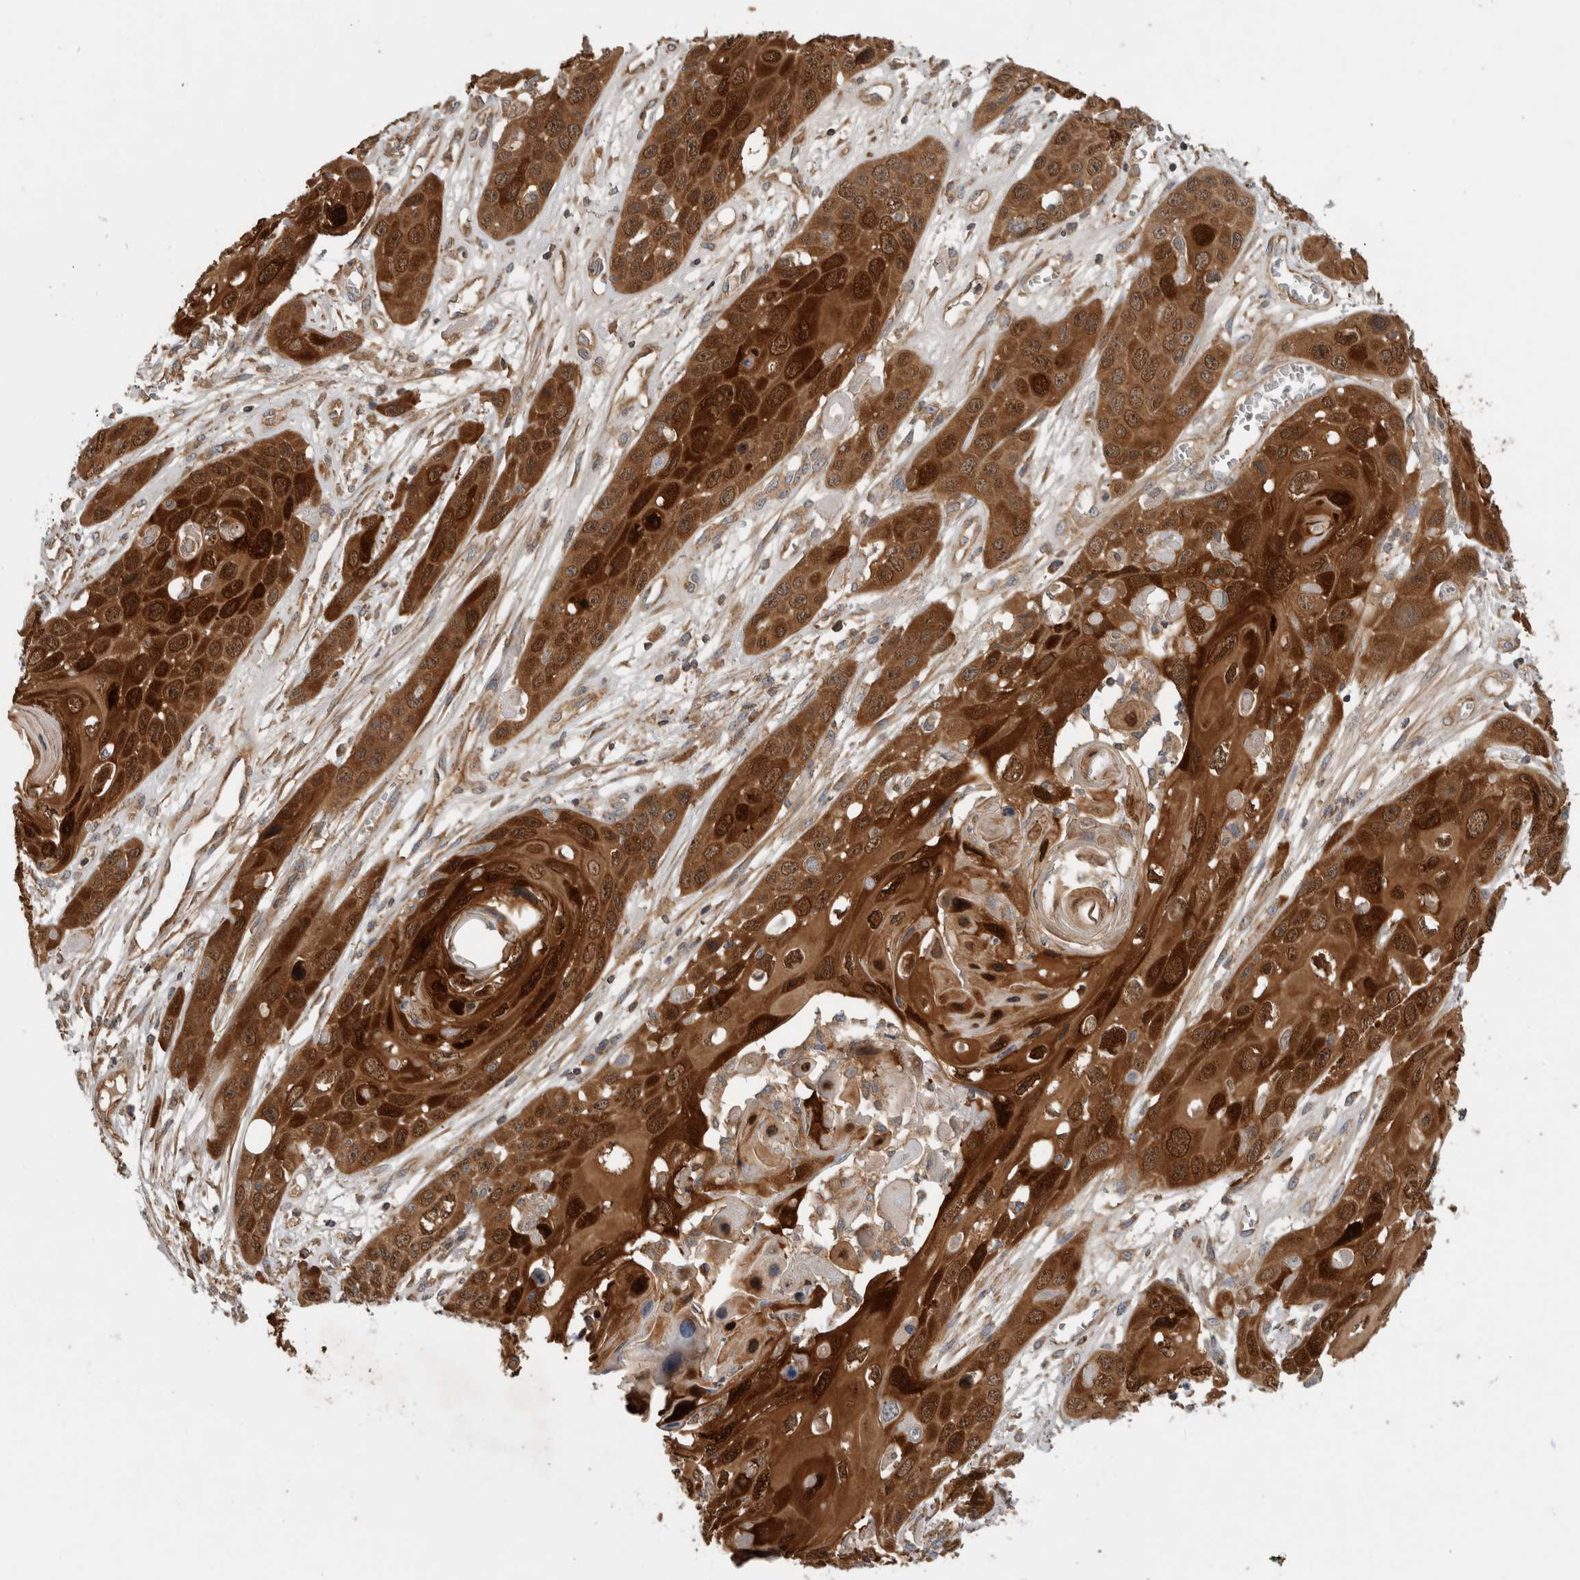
{"staining": {"intensity": "strong", "quantity": ">75%", "location": "cytoplasmic/membranous,nuclear"}, "tissue": "skin cancer", "cell_type": "Tumor cells", "image_type": "cancer", "snomed": [{"axis": "morphology", "description": "Squamous cell carcinoma, NOS"}, {"axis": "topography", "description": "Skin"}], "caption": "Immunohistochemical staining of skin cancer (squamous cell carcinoma) displays high levels of strong cytoplasmic/membranous and nuclear staining in about >75% of tumor cells. The protein of interest is stained brown, and the nuclei are stained in blue (DAB (3,3'-diaminobenzidine) IHC with brightfield microscopy, high magnification).", "gene": "SFXN2", "patient": {"sex": "male", "age": 55}}